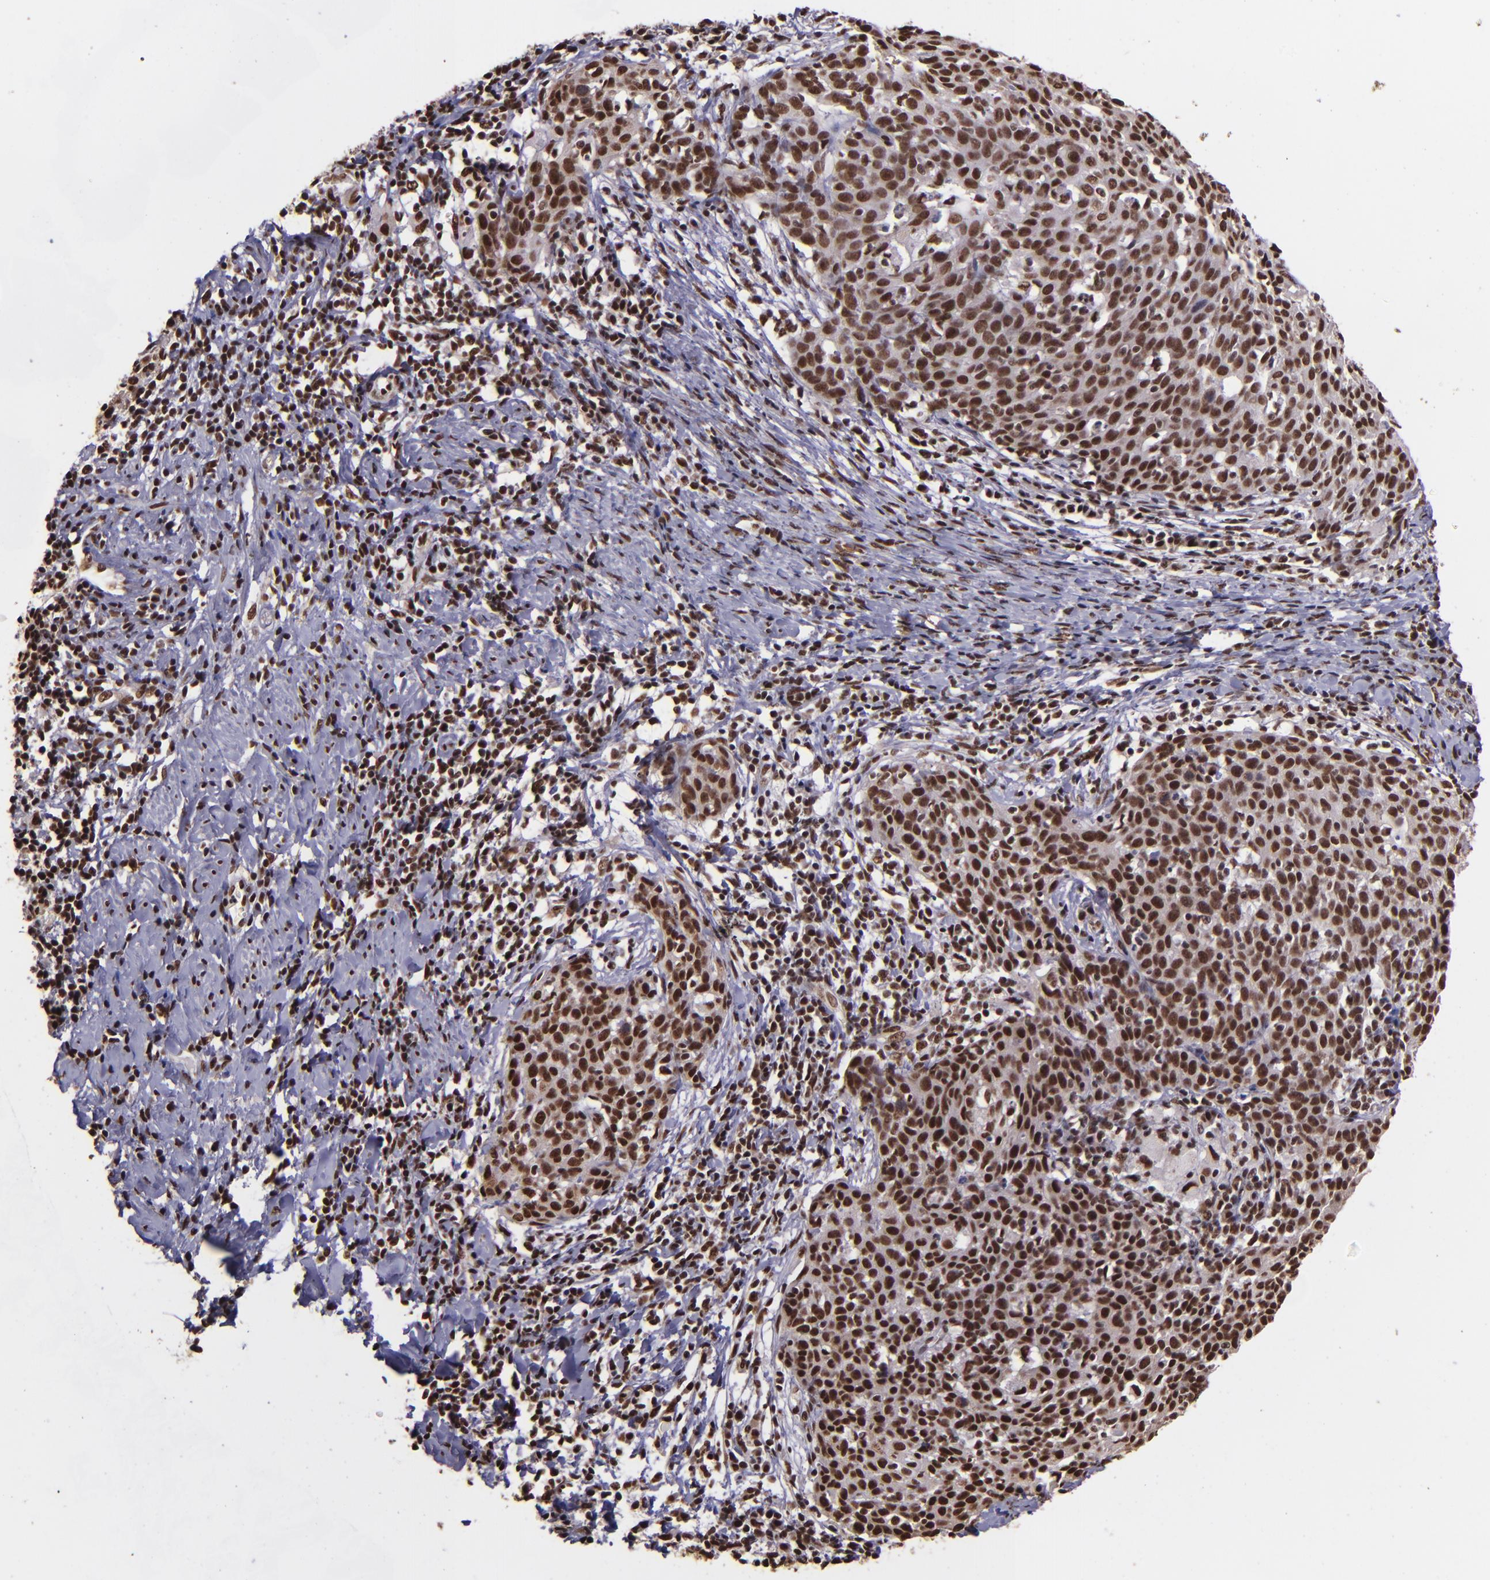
{"staining": {"intensity": "strong", "quantity": ">75%", "location": "nuclear"}, "tissue": "cervical cancer", "cell_type": "Tumor cells", "image_type": "cancer", "snomed": [{"axis": "morphology", "description": "Squamous cell carcinoma, NOS"}, {"axis": "topography", "description": "Cervix"}], "caption": "Immunohistochemistry of cervical squamous cell carcinoma shows high levels of strong nuclear positivity in approximately >75% of tumor cells.", "gene": "PQBP1", "patient": {"sex": "female", "age": 38}}